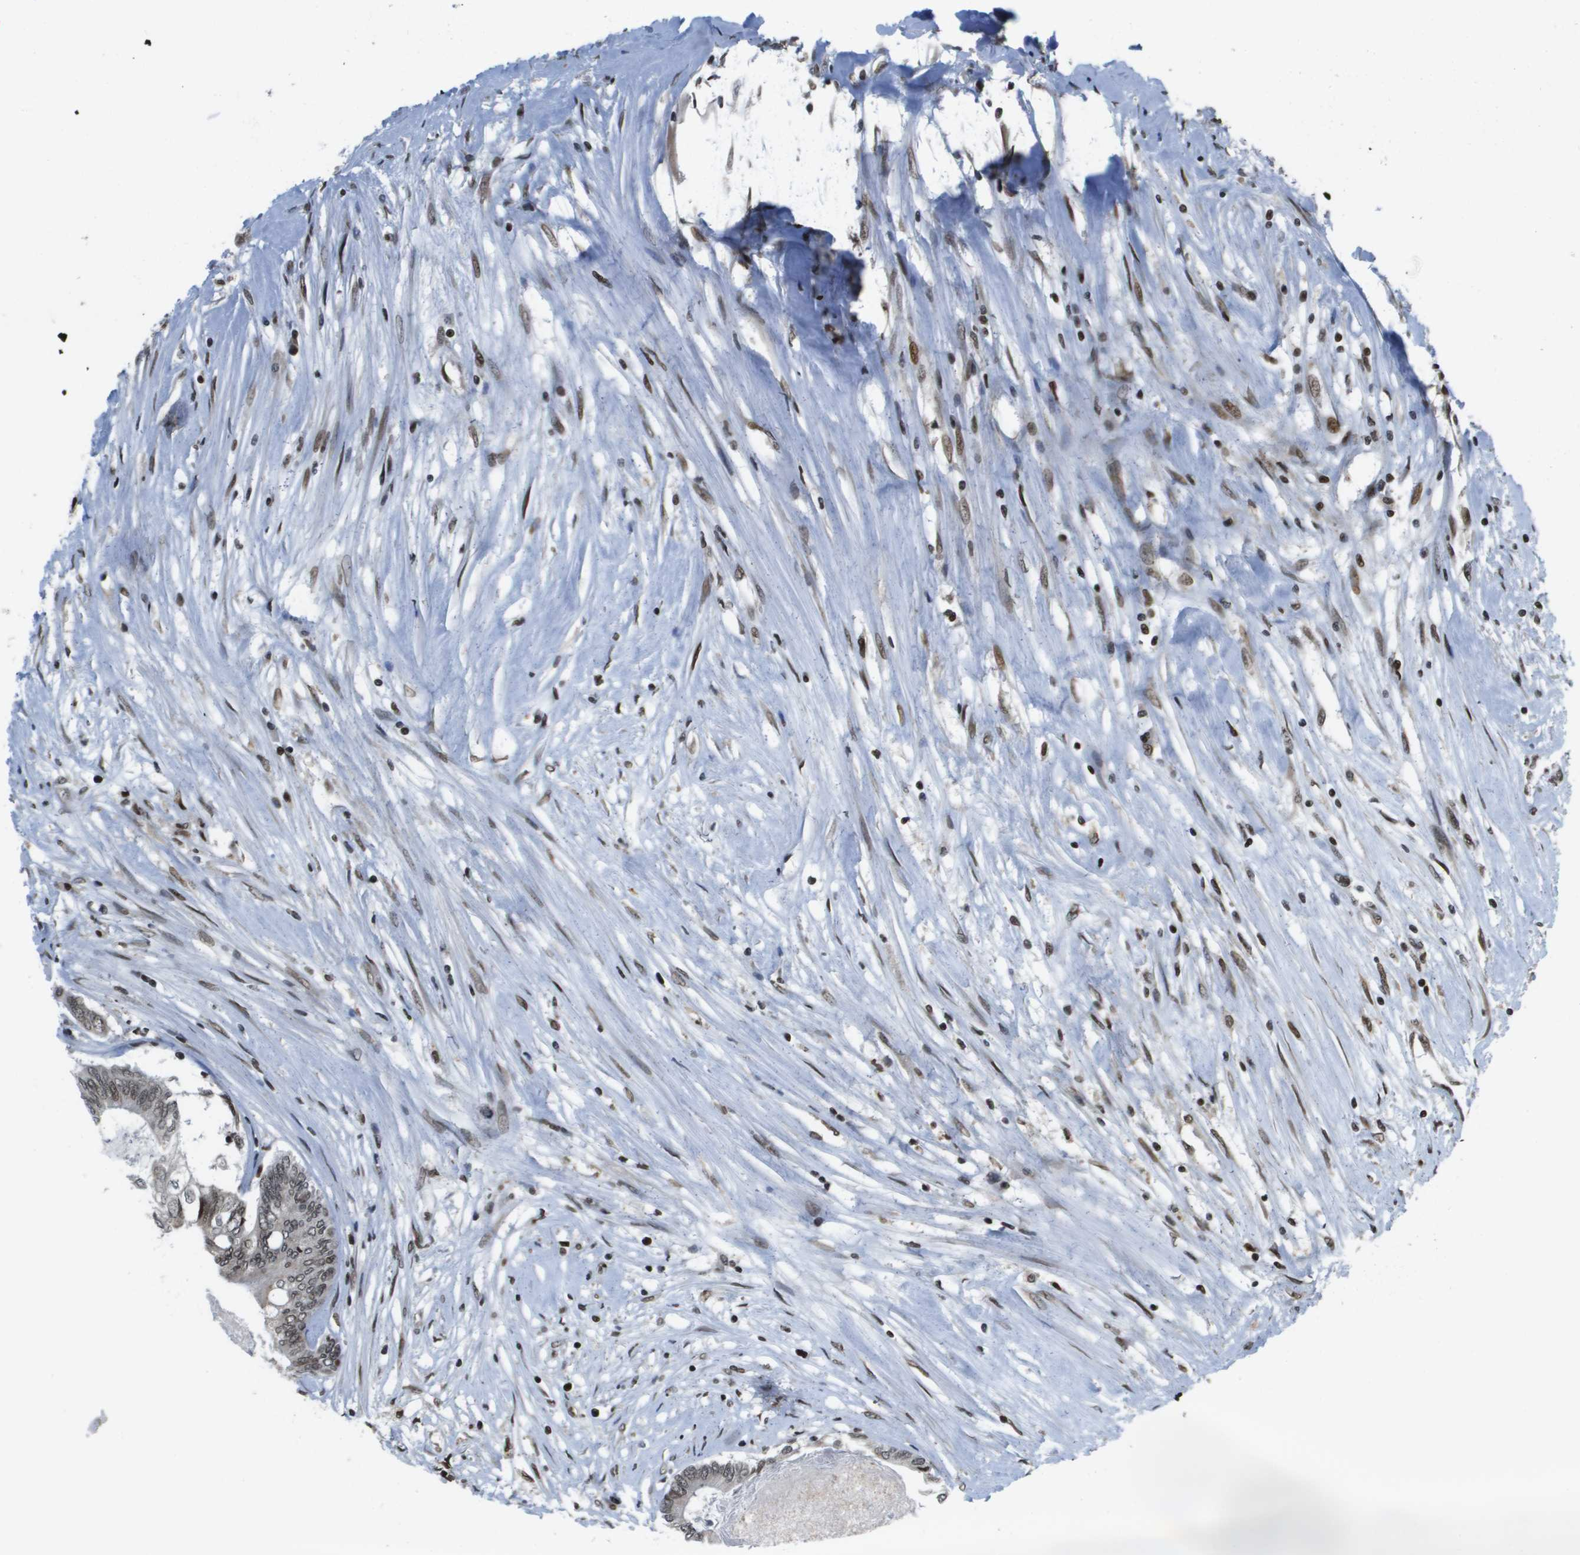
{"staining": {"intensity": "weak", "quantity": ">75%", "location": "nuclear"}, "tissue": "colorectal cancer", "cell_type": "Tumor cells", "image_type": "cancer", "snomed": [{"axis": "morphology", "description": "Adenocarcinoma, NOS"}, {"axis": "topography", "description": "Rectum"}], "caption": "Weak nuclear protein staining is seen in about >75% of tumor cells in colorectal cancer (adenocarcinoma).", "gene": "RECQL4", "patient": {"sex": "male", "age": 63}}